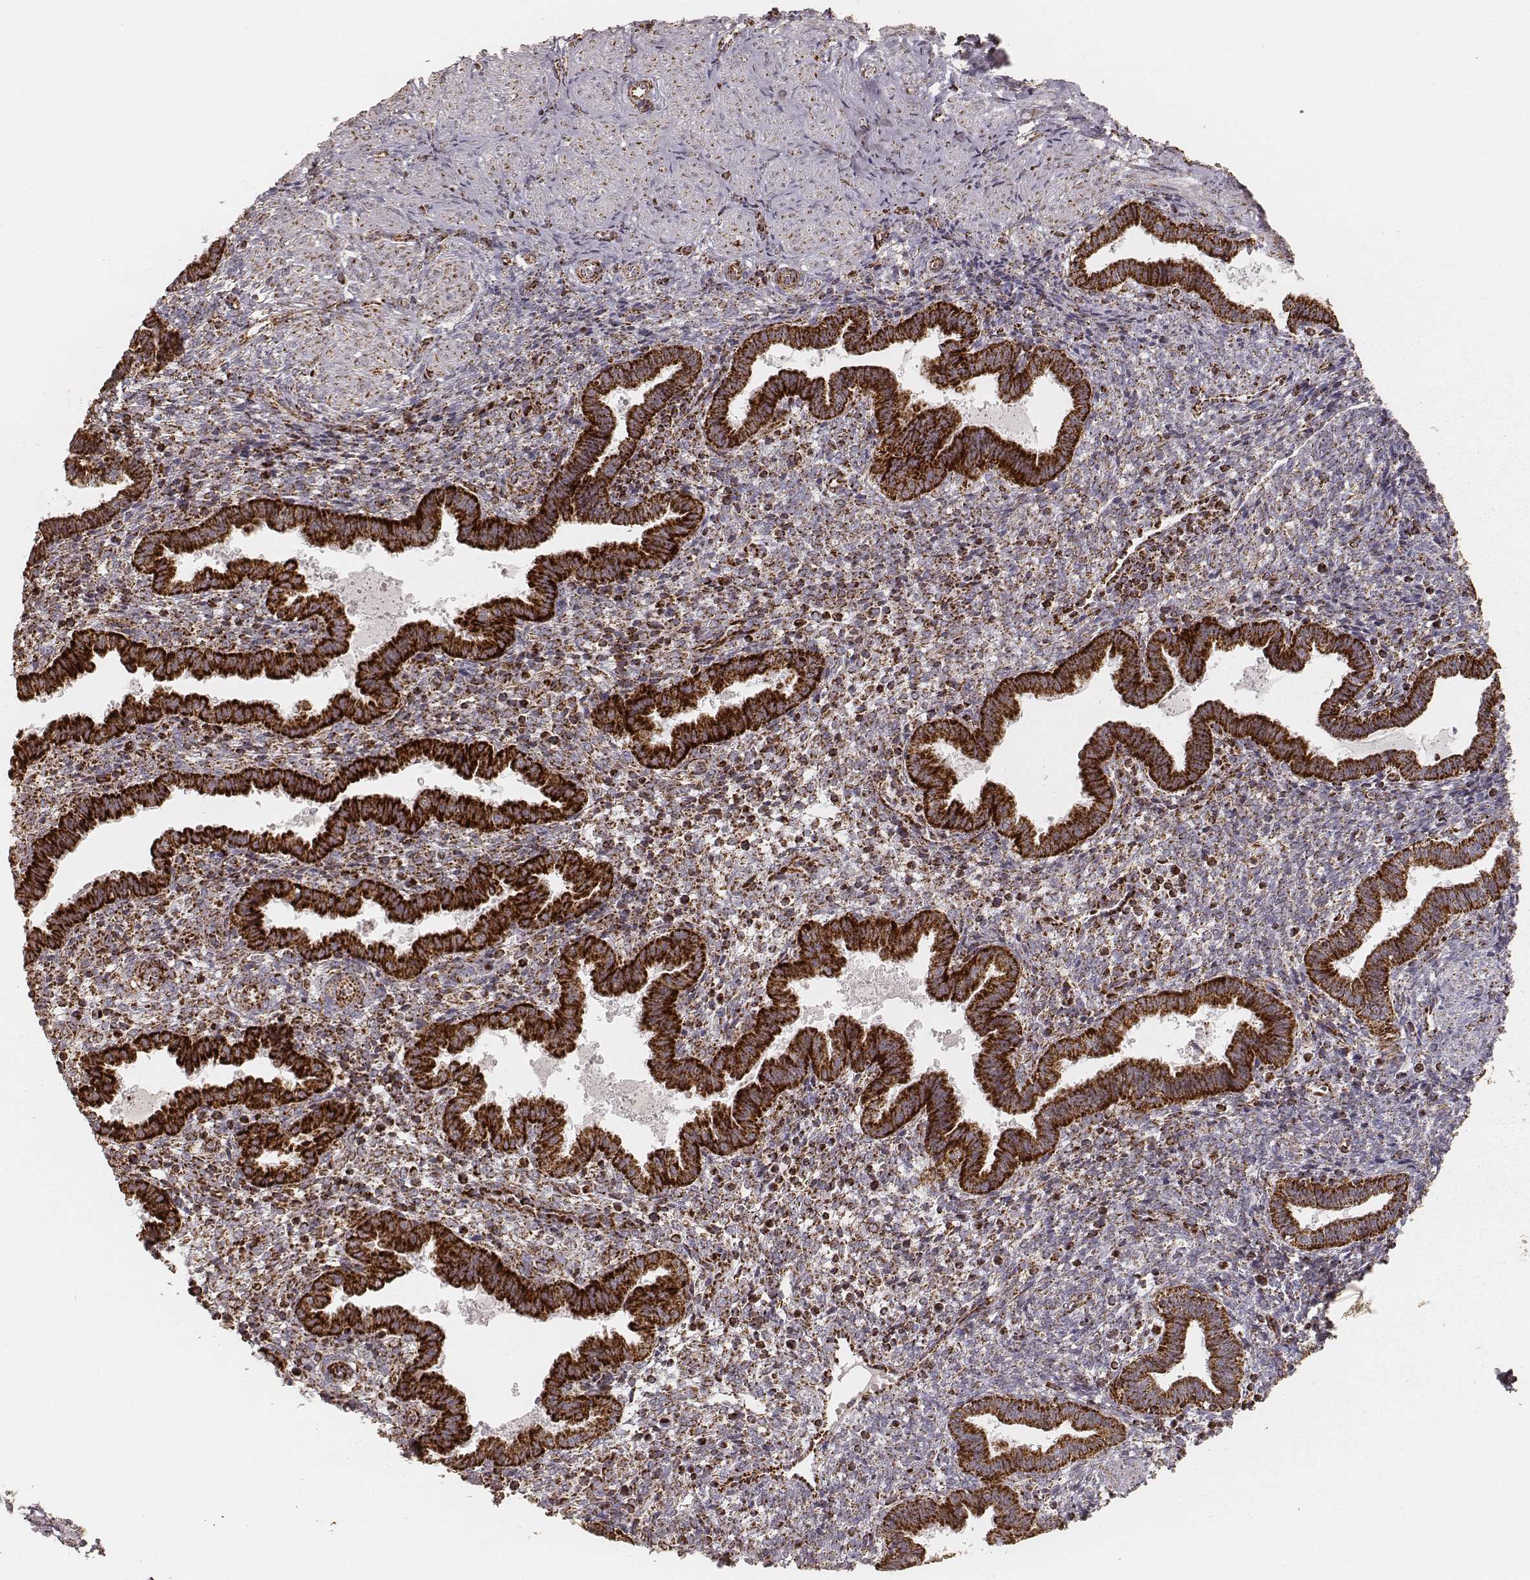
{"staining": {"intensity": "strong", "quantity": "25%-75%", "location": "cytoplasmic/membranous"}, "tissue": "endometrium", "cell_type": "Cells in endometrial stroma", "image_type": "normal", "snomed": [{"axis": "morphology", "description": "Normal tissue, NOS"}, {"axis": "topography", "description": "Endometrium"}], "caption": "Endometrium stained for a protein (brown) demonstrates strong cytoplasmic/membranous positive expression in about 25%-75% of cells in endometrial stroma.", "gene": "CS", "patient": {"sex": "female", "age": 37}}